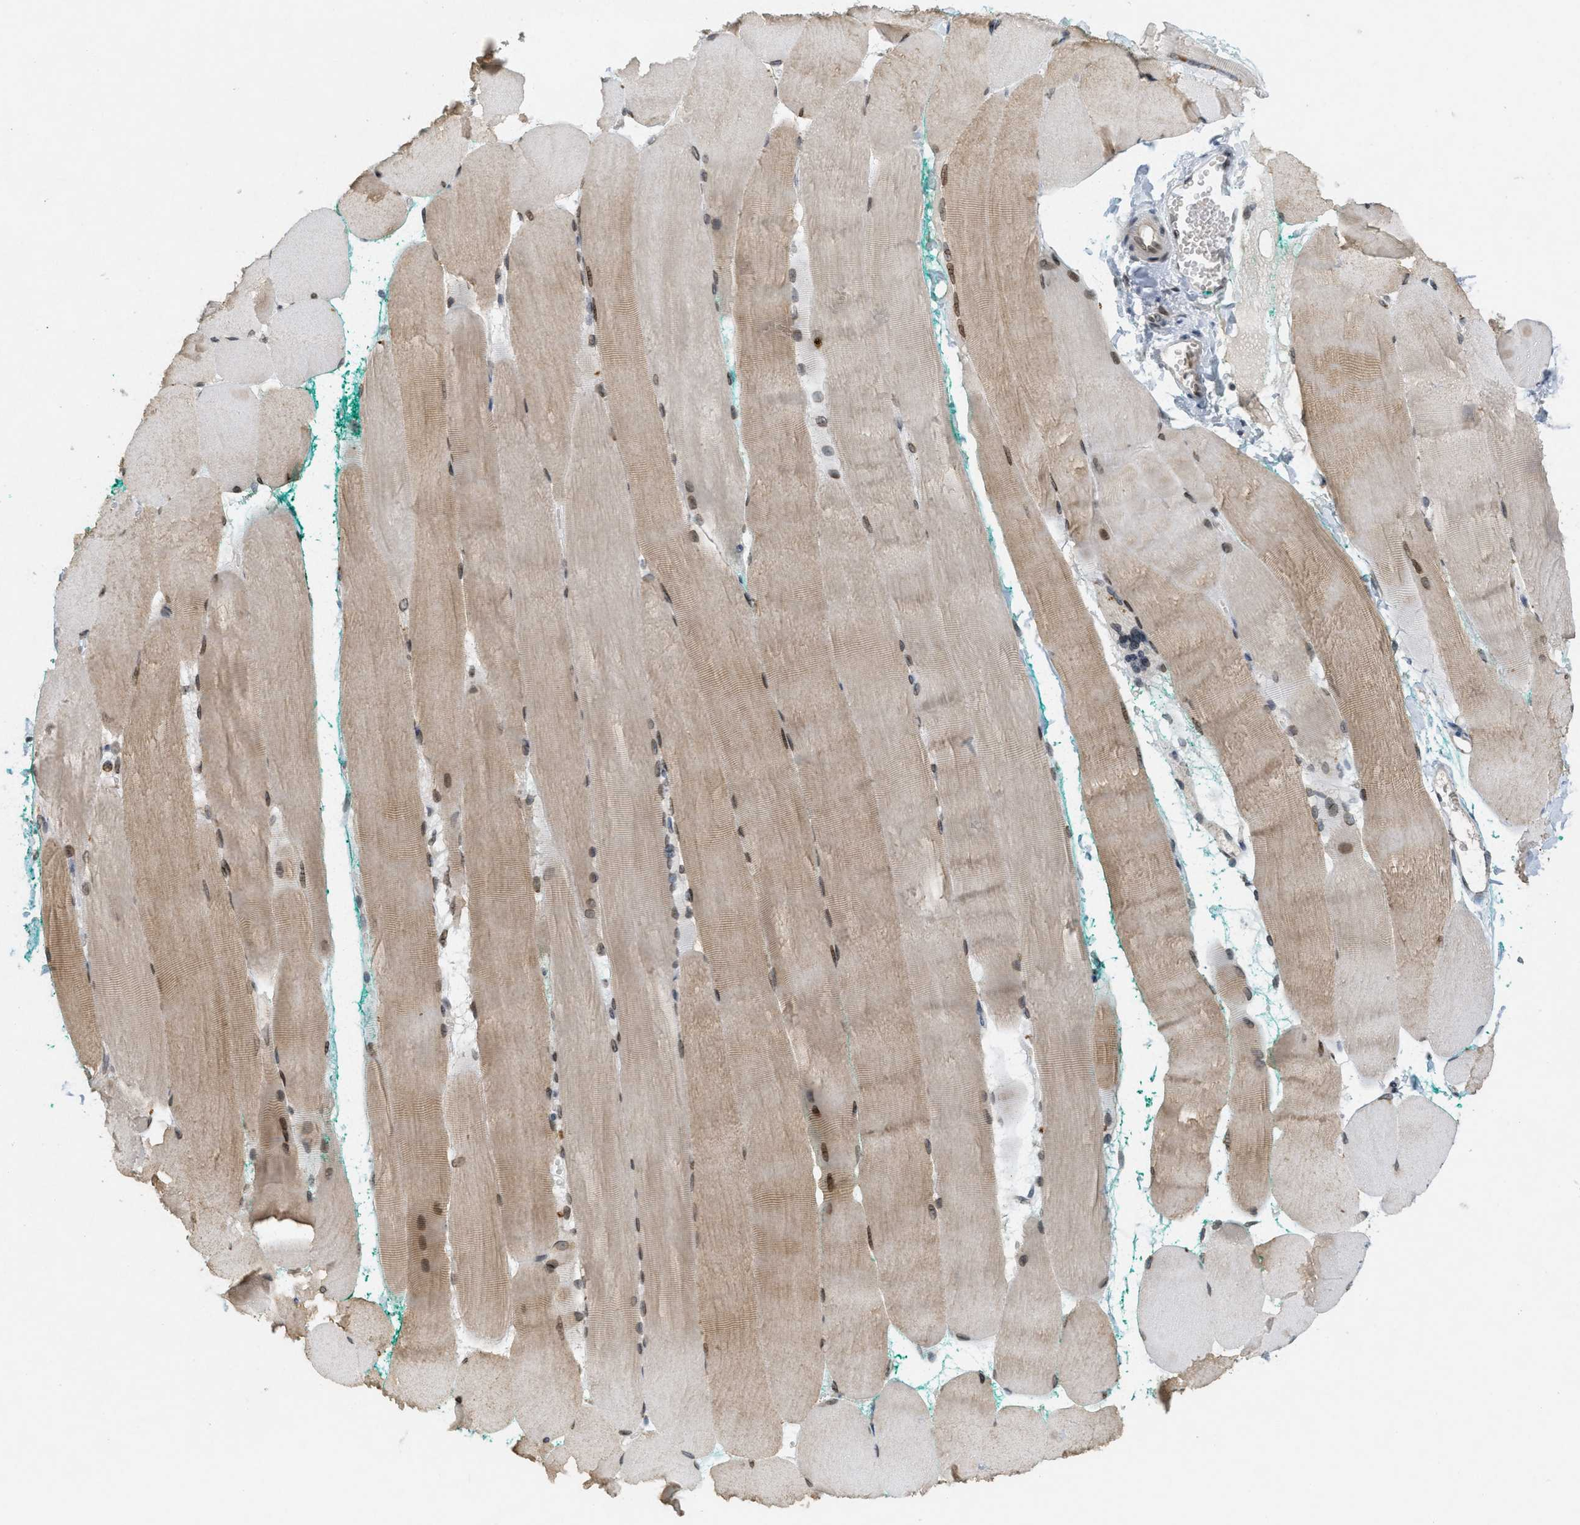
{"staining": {"intensity": "moderate", "quantity": ">75%", "location": "cytoplasmic/membranous,nuclear"}, "tissue": "skeletal muscle", "cell_type": "Myocytes", "image_type": "normal", "snomed": [{"axis": "morphology", "description": "Normal tissue, NOS"}, {"axis": "morphology", "description": "Squamous cell carcinoma, NOS"}, {"axis": "topography", "description": "Skeletal muscle"}], "caption": "Skeletal muscle stained for a protein demonstrates moderate cytoplasmic/membranous,nuclear positivity in myocytes. The staining was performed using DAB to visualize the protein expression in brown, while the nuclei were stained in blue with hematoxylin (Magnification: 20x).", "gene": "ABHD6", "patient": {"sex": "male", "age": 51}}